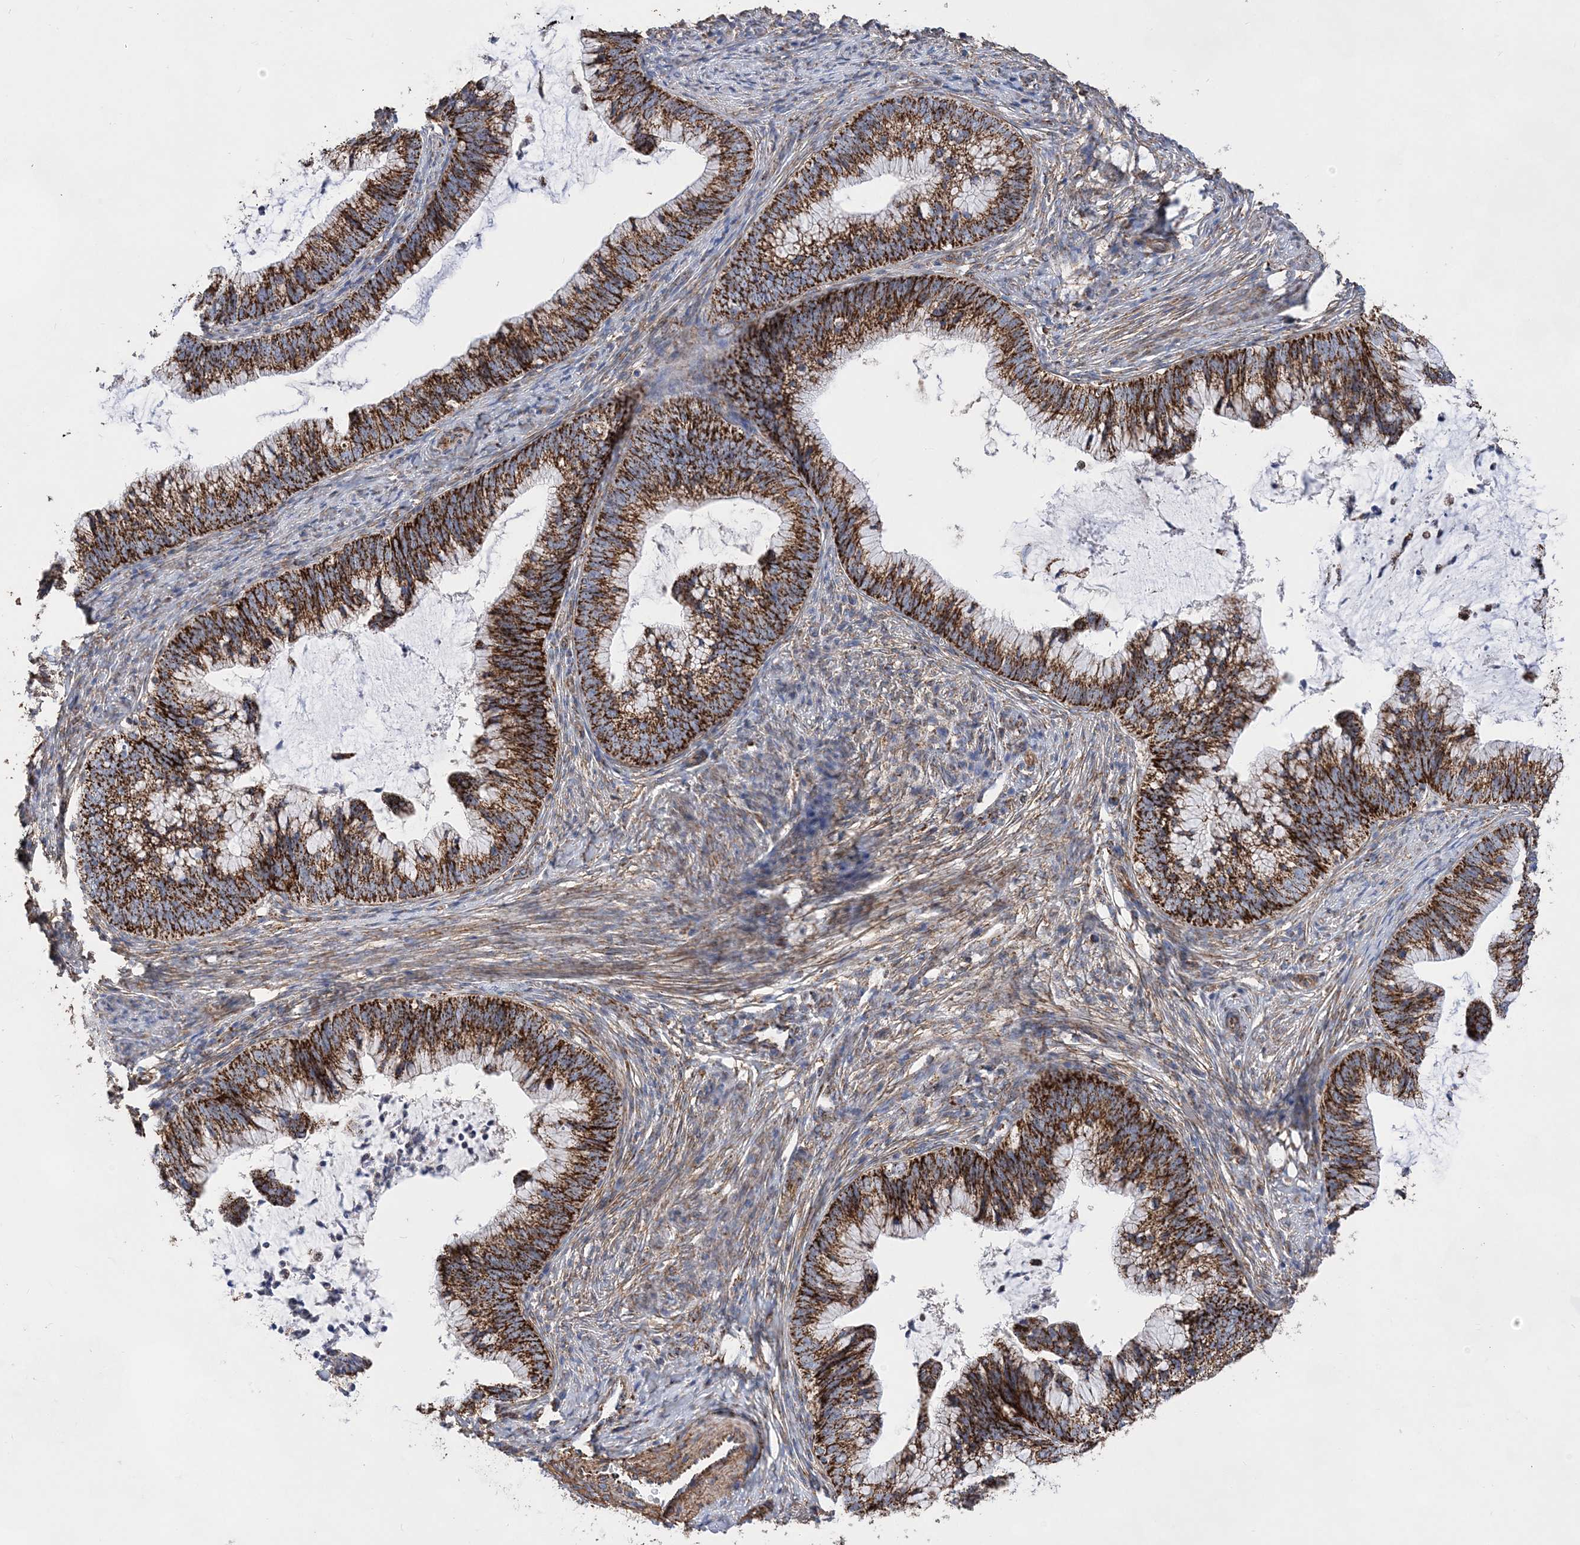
{"staining": {"intensity": "strong", "quantity": ">75%", "location": "cytoplasmic/membranous"}, "tissue": "cervical cancer", "cell_type": "Tumor cells", "image_type": "cancer", "snomed": [{"axis": "morphology", "description": "Adenocarcinoma, NOS"}, {"axis": "topography", "description": "Cervix"}], "caption": "Strong cytoplasmic/membranous staining for a protein is appreciated in about >75% of tumor cells of cervical cancer (adenocarcinoma) using immunohistochemistry (IHC).", "gene": "ACOT9", "patient": {"sex": "female", "age": 36}}